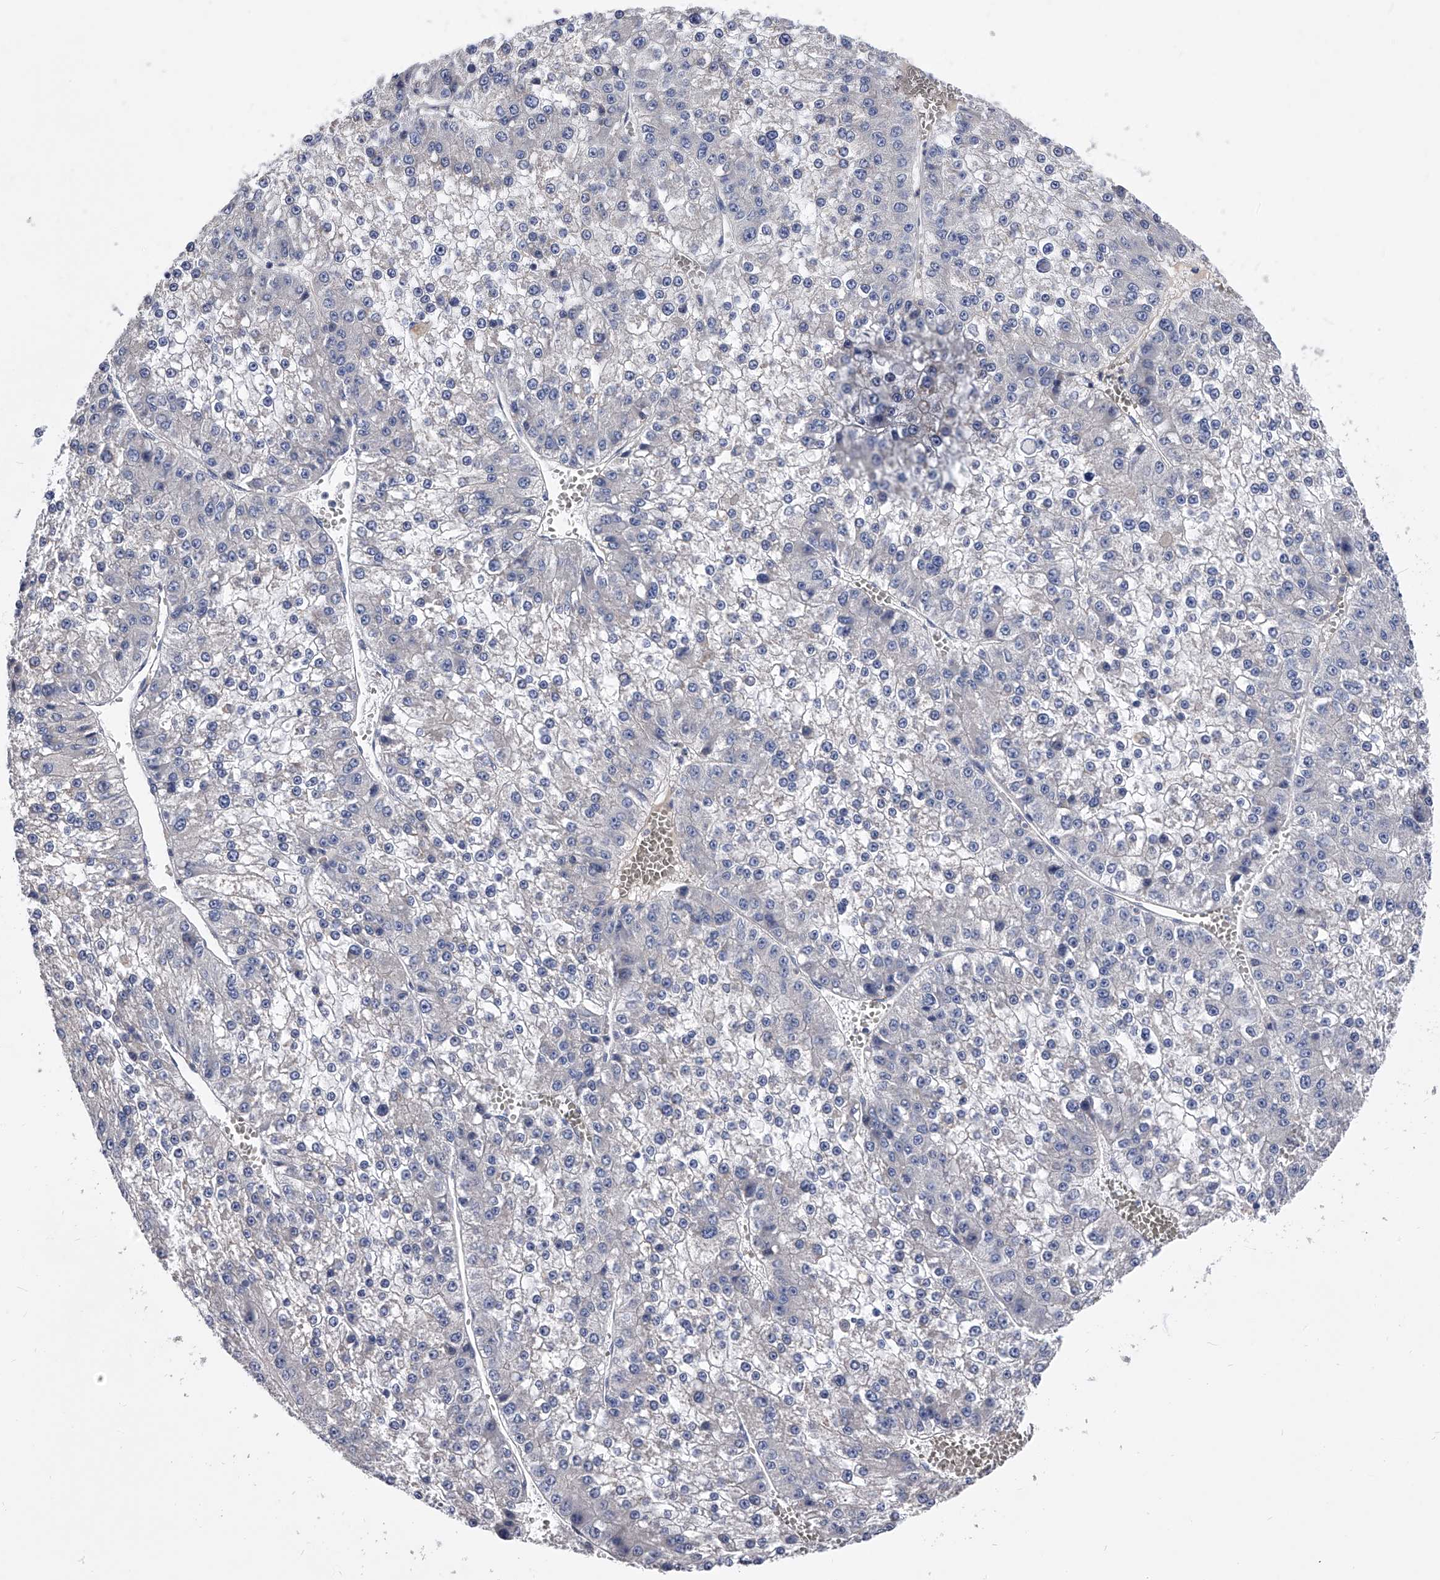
{"staining": {"intensity": "negative", "quantity": "none", "location": "none"}, "tissue": "liver cancer", "cell_type": "Tumor cells", "image_type": "cancer", "snomed": [{"axis": "morphology", "description": "Carcinoma, Hepatocellular, NOS"}, {"axis": "topography", "description": "Liver"}], "caption": "There is no significant positivity in tumor cells of hepatocellular carcinoma (liver). (DAB (3,3'-diaminobenzidine) immunohistochemistry (IHC) visualized using brightfield microscopy, high magnification).", "gene": "EFCAB7", "patient": {"sex": "female", "age": 73}}